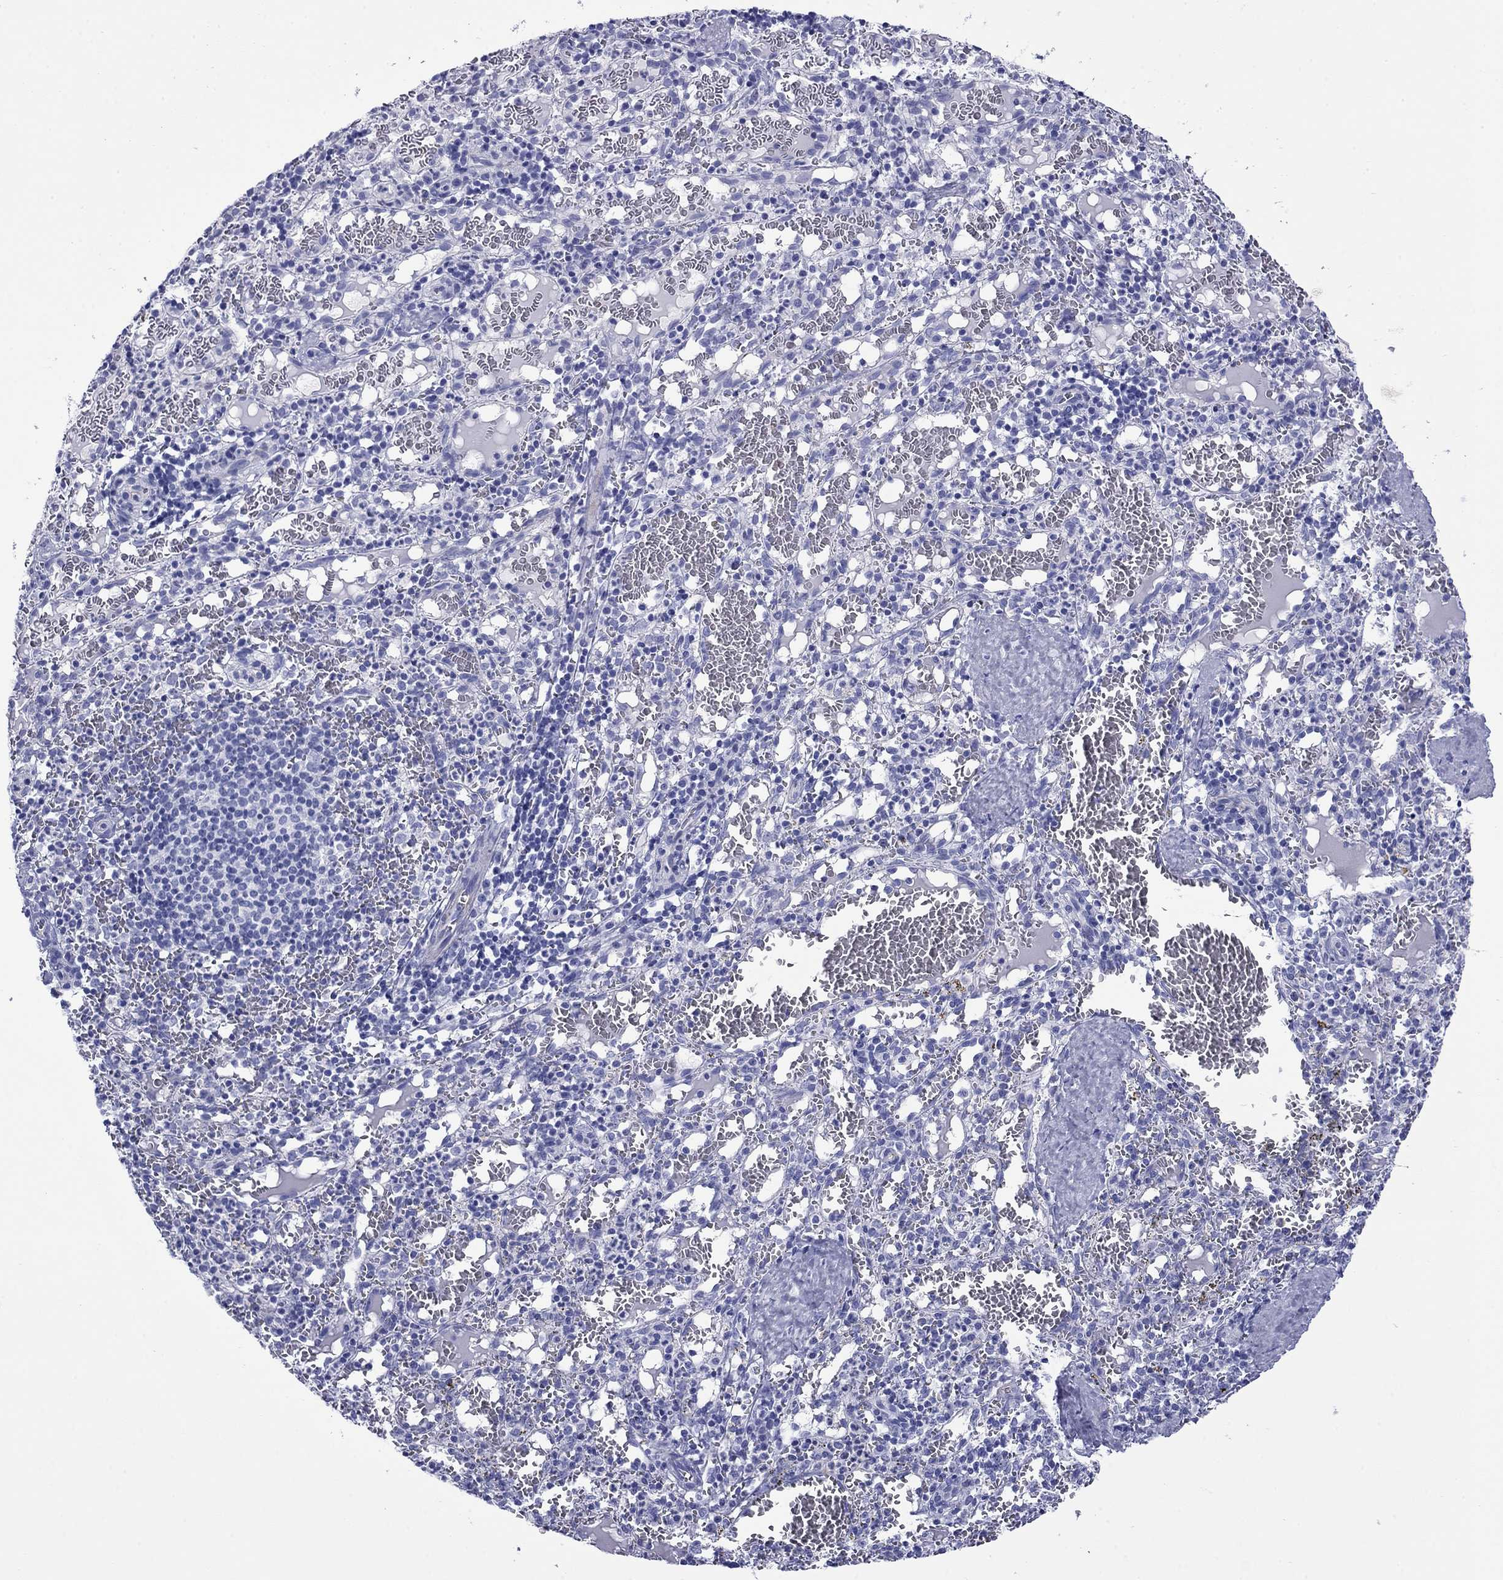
{"staining": {"intensity": "negative", "quantity": "none", "location": "none"}, "tissue": "spleen", "cell_type": "Cells in red pulp", "image_type": "normal", "snomed": [{"axis": "morphology", "description": "Normal tissue, NOS"}, {"axis": "topography", "description": "Spleen"}], "caption": "A high-resolution micrograph shows IHC staining of unremarkable spleen, which shows no significant positivity in cells in red pulp. (Brightfield microscopy of DAB (3,3'-diaminobenzidine) immunohistochemistry at high magnification).", "gene": "ROM1", "patient": {"sex": "male", "age": 11}}